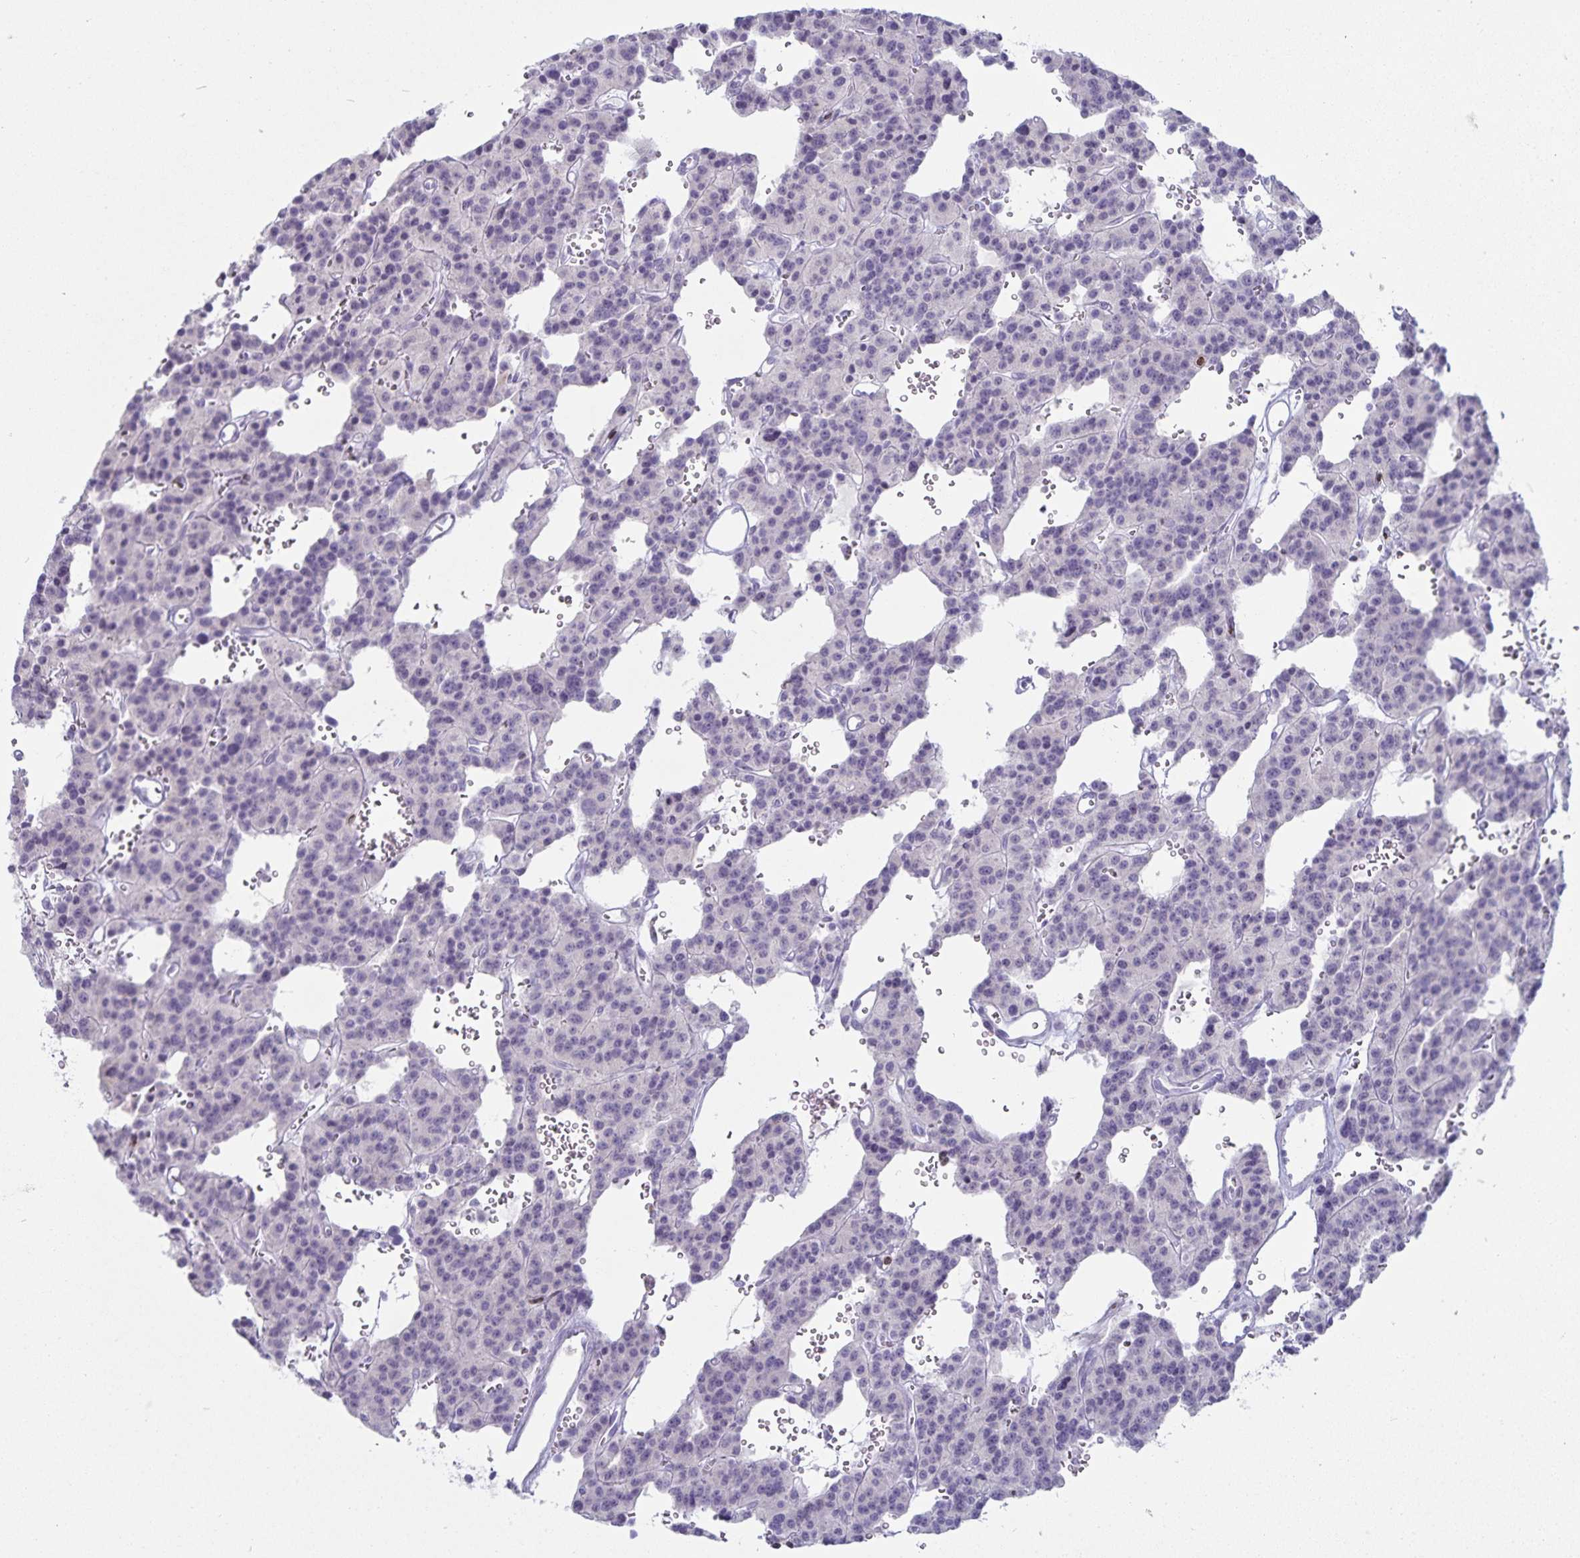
{"staining": {"intensity": "negative", "quantity": "none", "location": "none"}, "tissue": "carcinoid", "cell_type": "Tumor cells", "image_type": "cancer", "snomed": [{"axis": "morphology", "description": "Carcinoid, malignant, NOS"}, {"axis": "topography", "description": "Lung"}], "caption": "Immunohistochemistry (IHC) histopathology image of human malignant carcinoid stained for a protein (brown), which displays no staining in tumor cells.", "gene": "GNLY", "patient": {"sex": "female", "age": 71}}